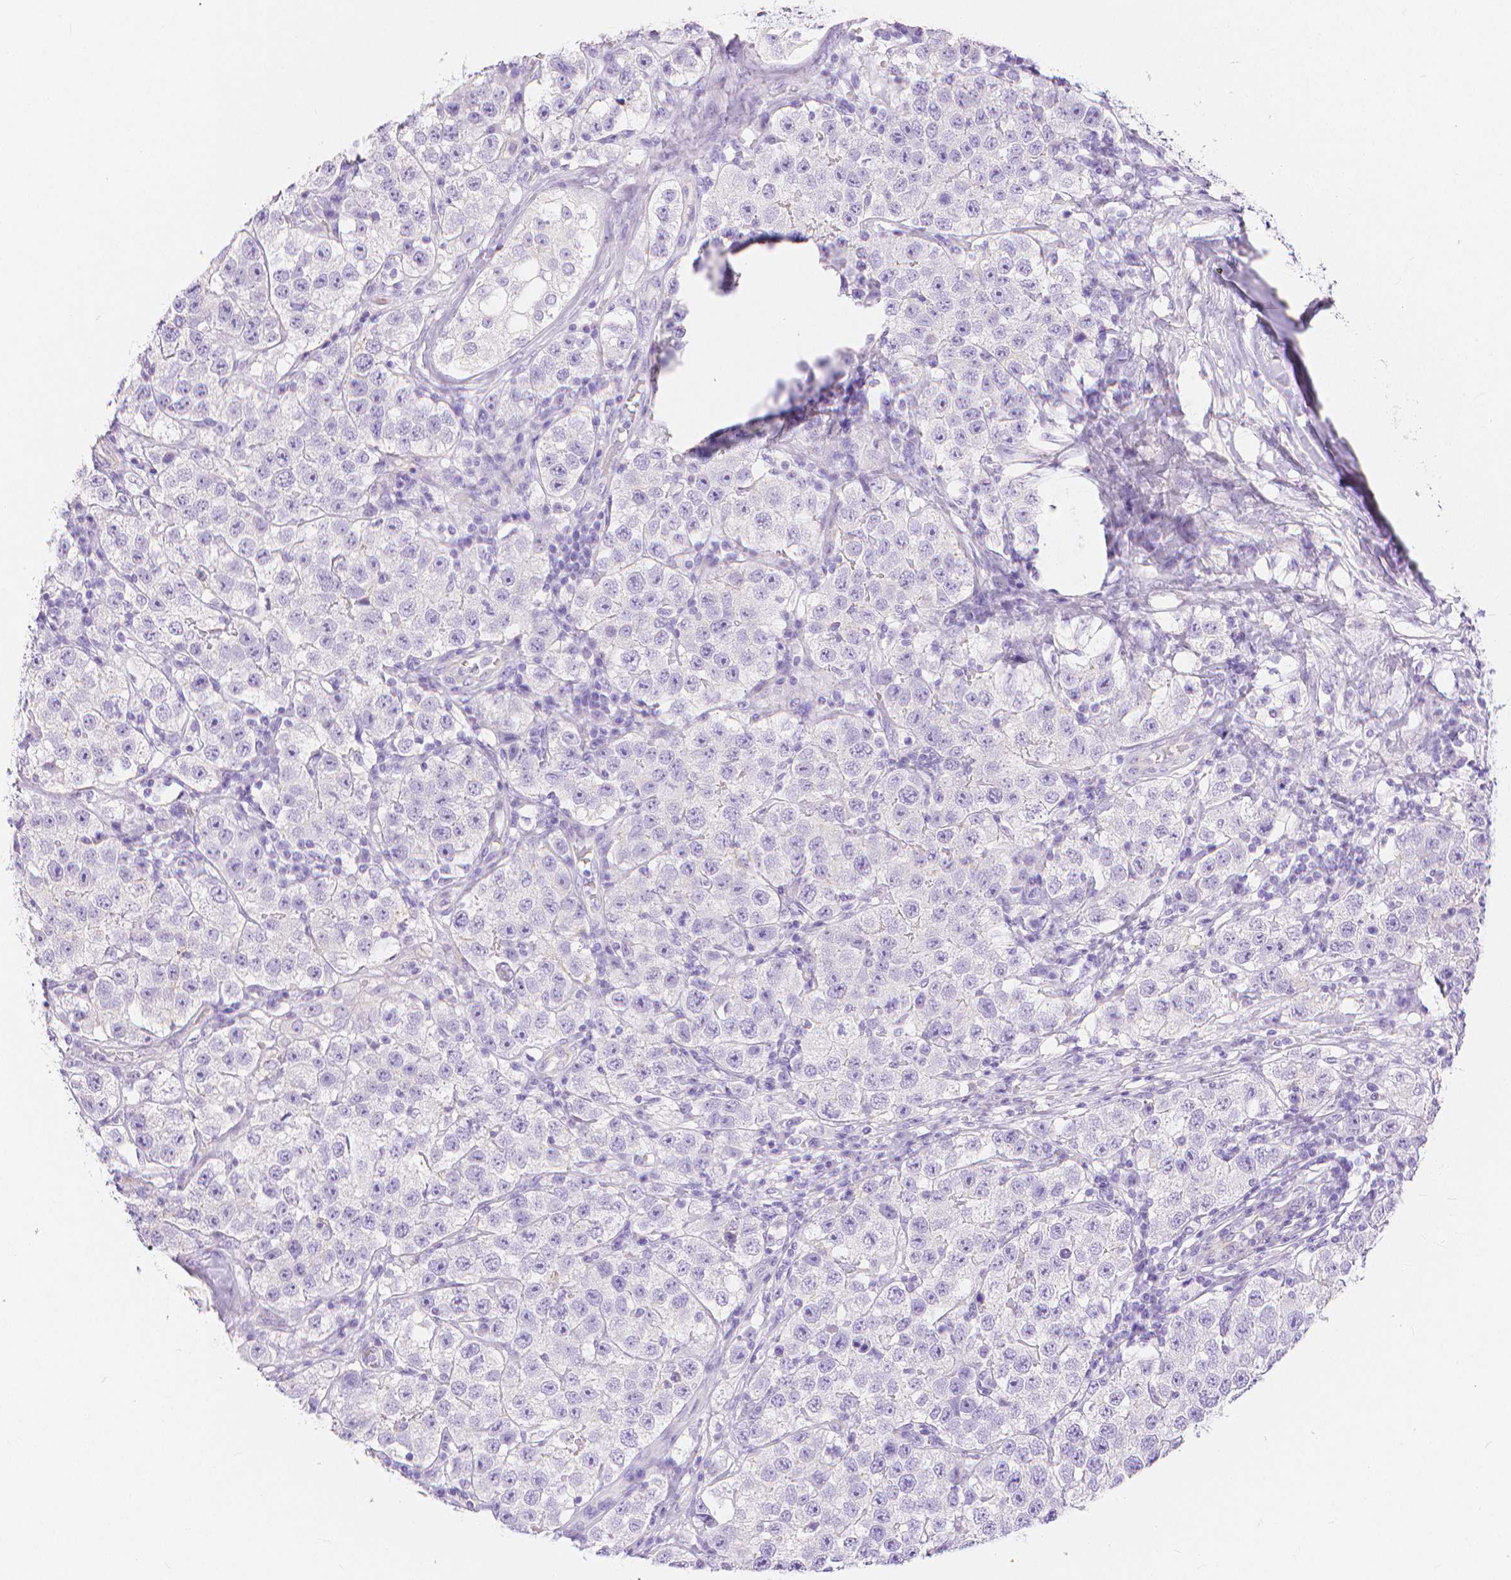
{"staining": {"intensity": "negative", "quantity": "none", "location": "none"}, "tissue": "testis cancer", "cell_type": "Tumor cells", "image_type": "cancer", "snomed": [{"axis": "morphology", "description": "Seminoma, NOS"}, {"axis": "topography", "description": "Testis"}], "caption": "Tumor cells show no significant staining in testis cancer. Brightfield microscopy of immunohistochemistry stained with DAB (3,3'-diaminobenzidine) (brown) and hematoxylin (blue), captured at high magnification.", "gene": "SLC27A5", "patient": {"sex": "male", "age": 34}}